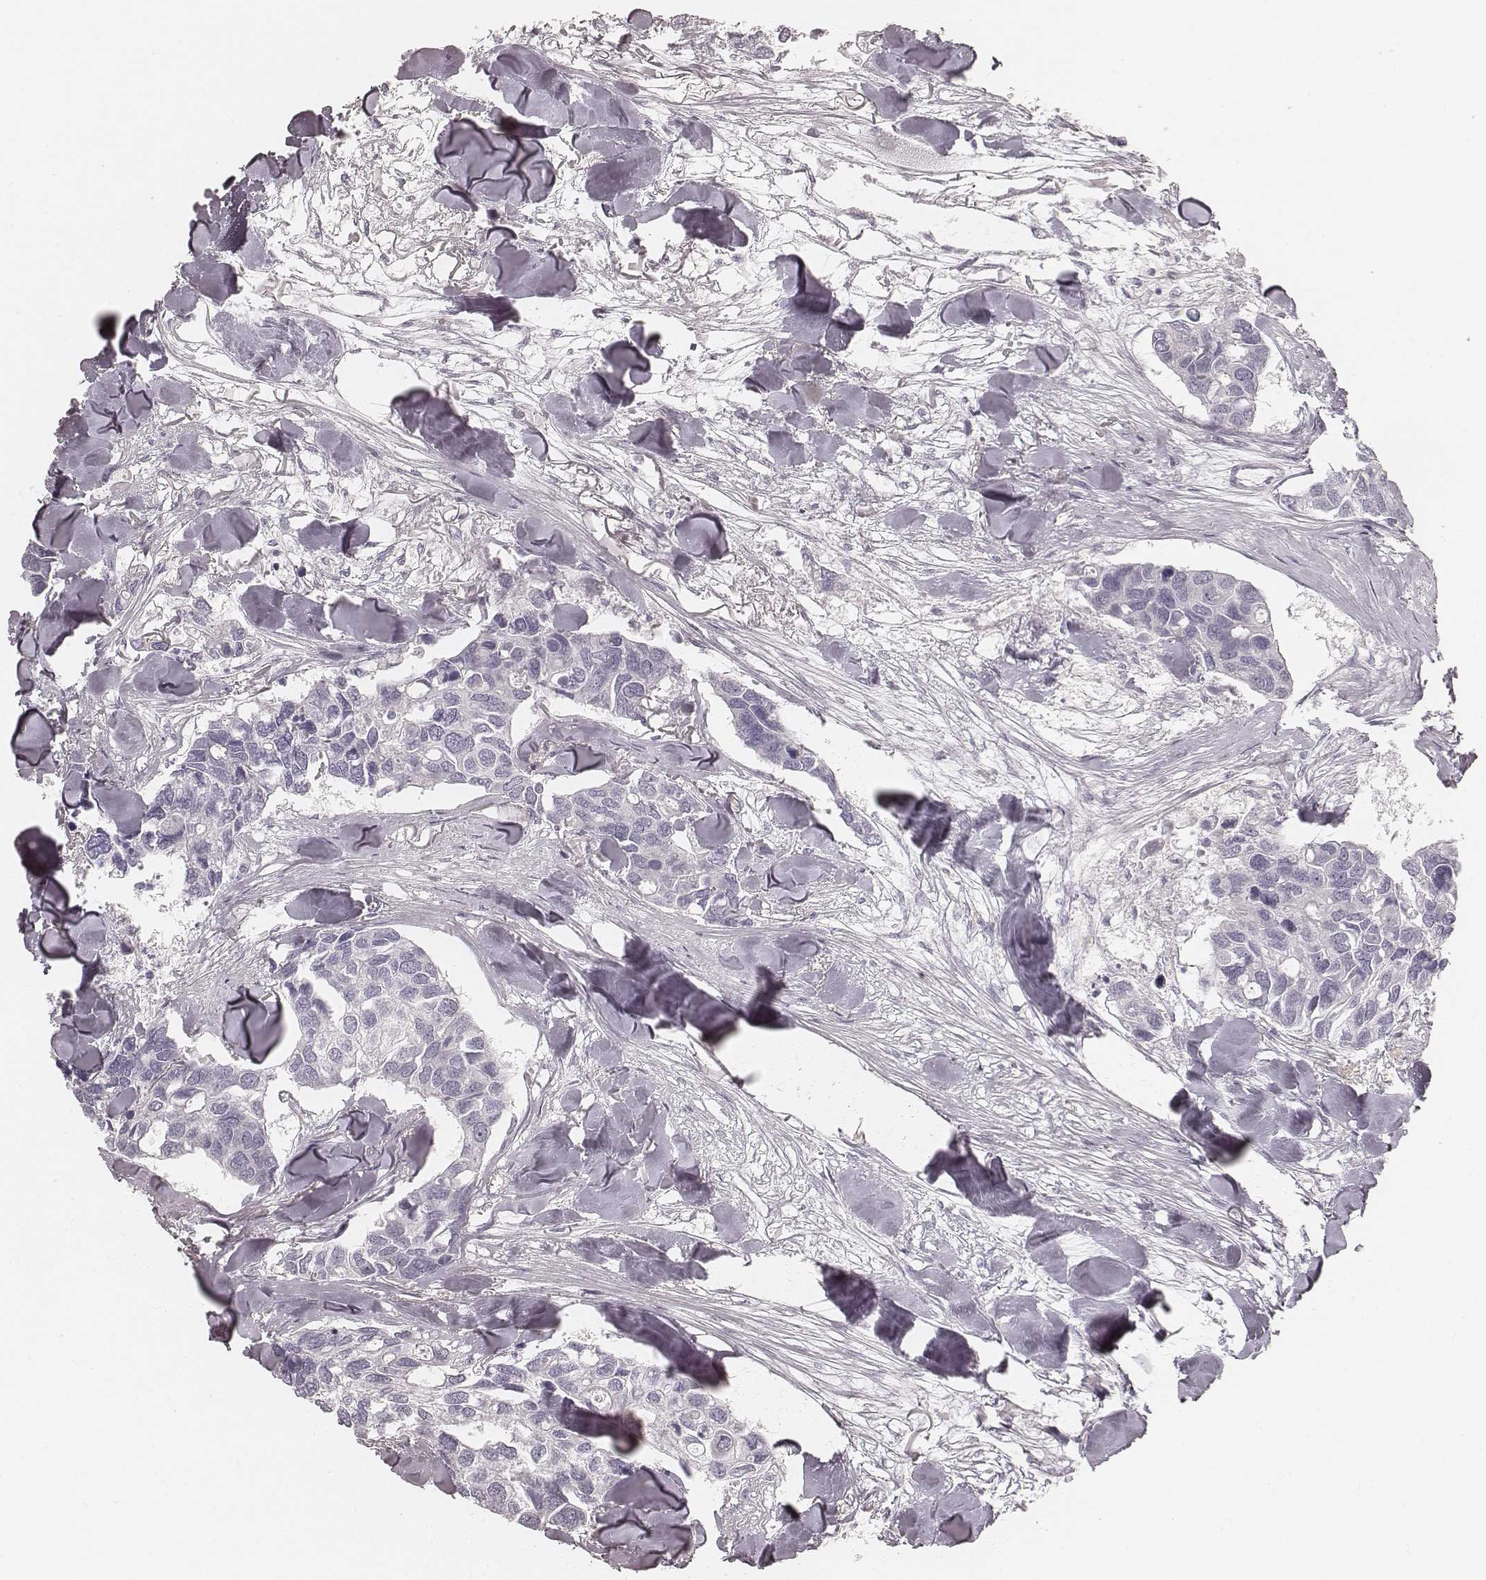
{"staining": {"intensity": "negative", "quantity": "none", "location": "none"}, "tissue": "breast cancer", "cell_type": "Tumor cells", "image_type": "cancer", "snomed": [{"axis": "morphology", "description": "Duct carcinoma"}, {"axis": "topography", "description": "Breast"}], "caption": "Immunohistochemistry (IHC) of human infiltrating ductal carcinoma (breast) reveals no staining in tumor cells. (IHC, brightfield microscopy, high magnification).", "gene": "KRT34", "patient": {"sex": "female", "age": 83}}